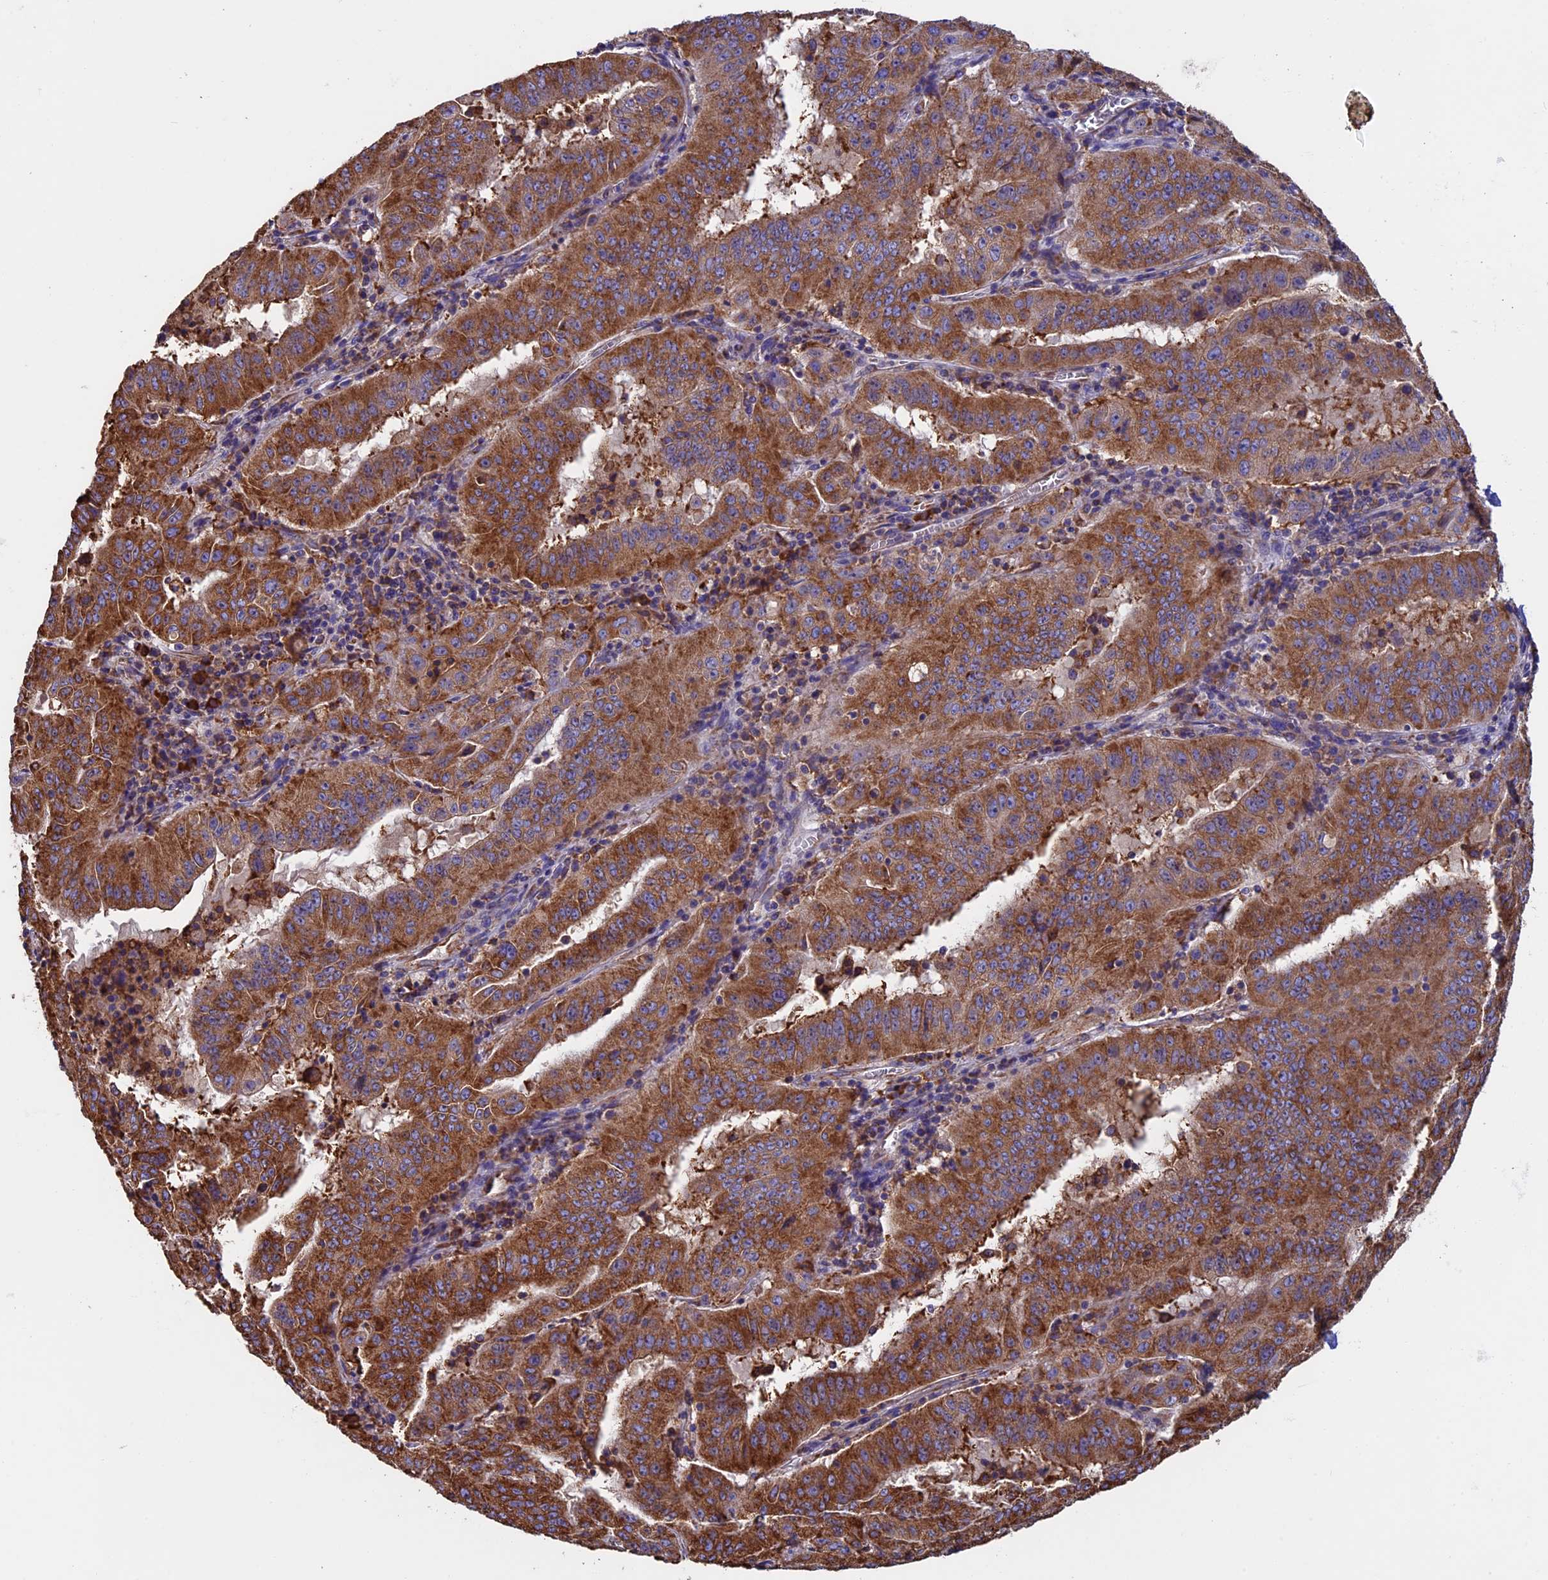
{"staining": {"intensity": "strong", "quantity": ">75%", "location": "cytoplasmic/membranous"}, "tissue": "pancreatic cancer", "cell_type": "Tumor cells", "image_type": "cancer", "snomed": [{"axis": "morphology", "description": "Adenocarcinoma, NOS"}, {"axis": "topography", "description": "Pancreas"}], "caption": "Pancreatic cancer stained with a protein marker exhibits strong staining in tumor cells.", "gene": "BTBD3", "patient": {"sex": "male", "age": 63}}